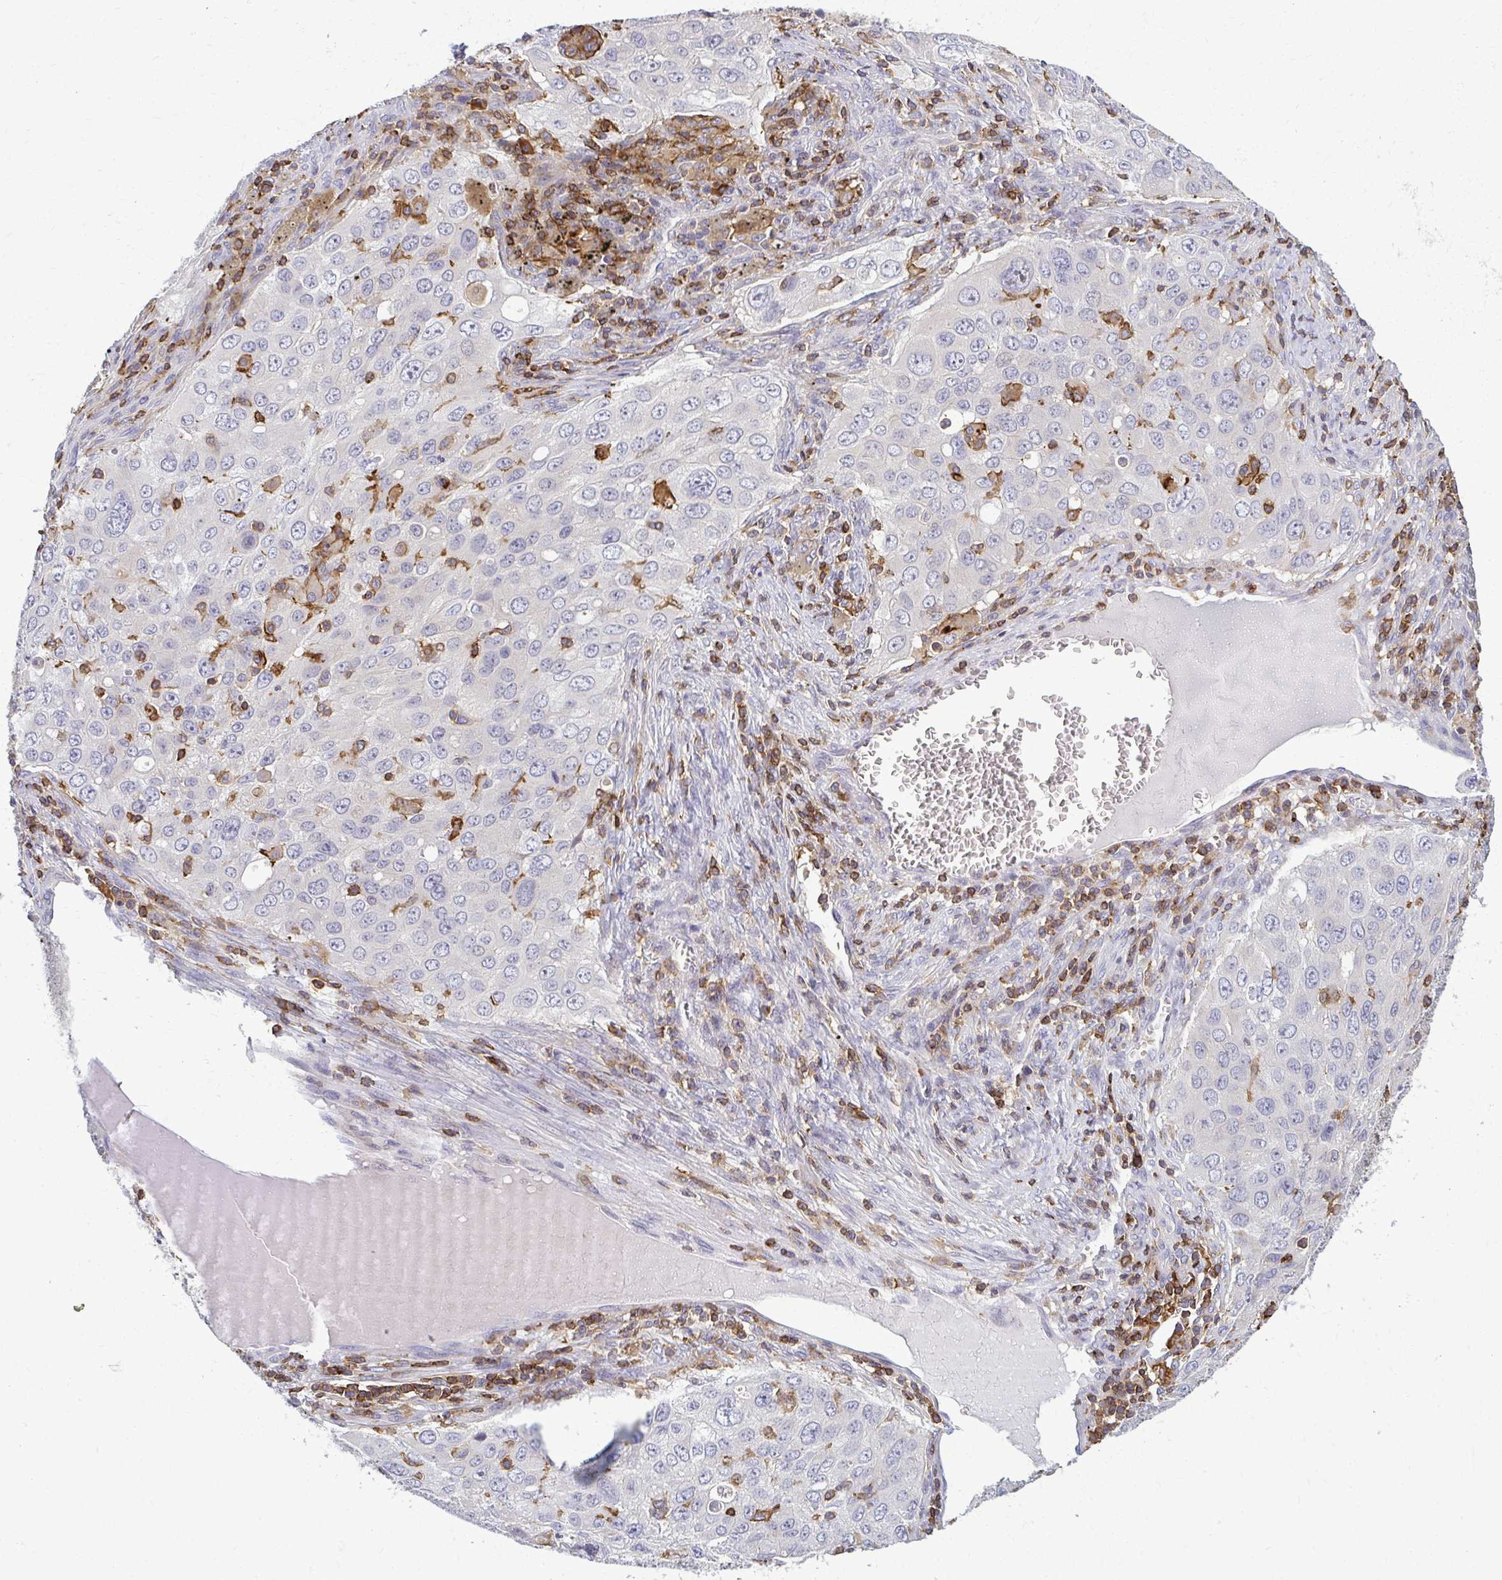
{"staining": {"intensity": "negative", "quantity": "none", "location": "none"}, "tissue": "lung cancer", "cell_type": "Tumor cells", "image_type": "cancer", "snomed": [{"axis": "morphology", "description": "Adenocarcinoma, NOS"}, {"axis": "morphology", "description": "Adenocarcinoma, metastatic, NOS"}, {"axis": "topography", "description": "Lymph node"}, {"axis": "topography", "description": "Lung"}], "caption": "Histopathology image shows no significant protein expression in tumor cells of lung cancer (adenocarcinoma).", "gene": "AP5M1", "patient": {"sex": "female", "age": 42}}